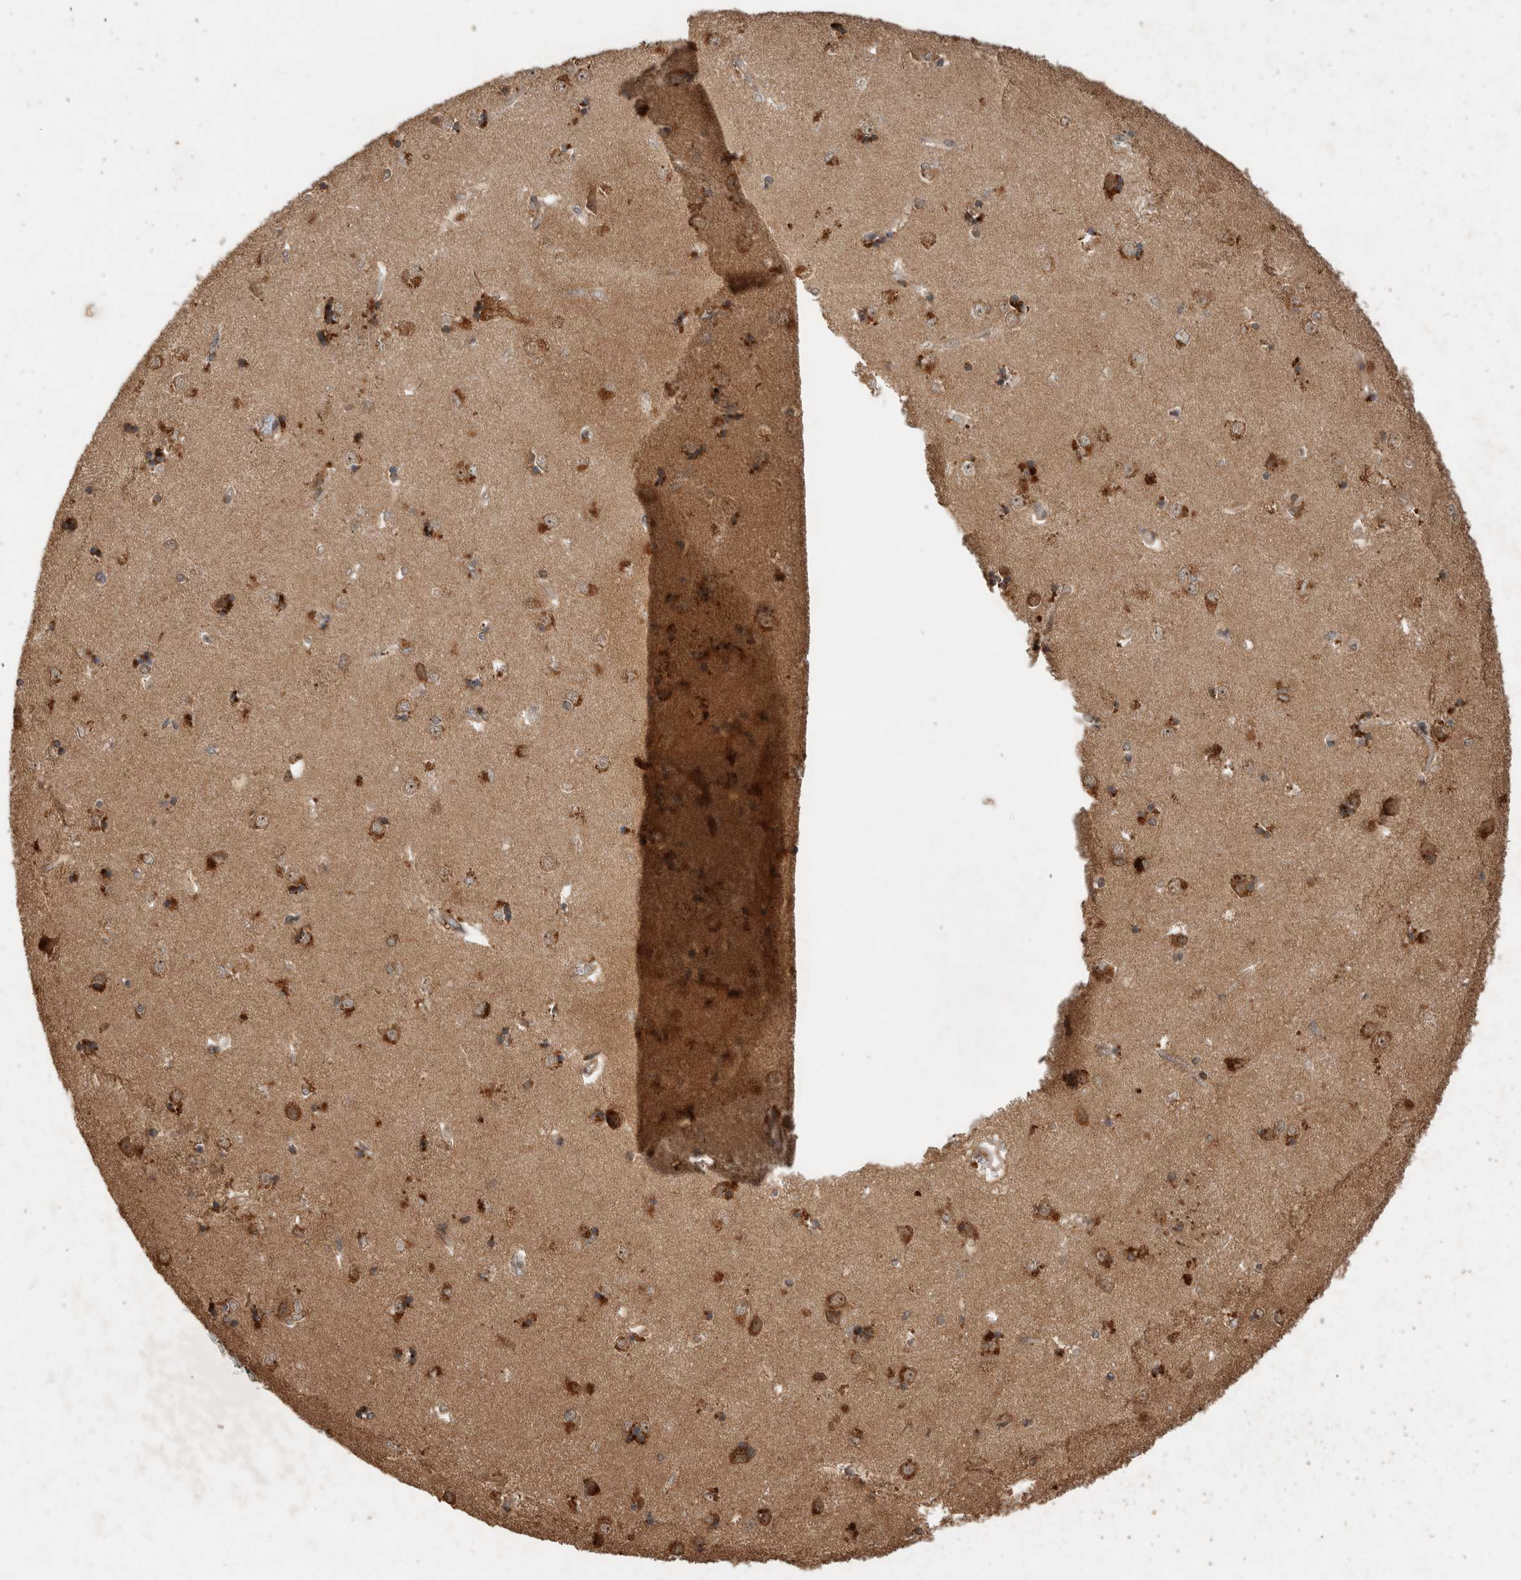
{"staining": {"intensity": "strong", "quantity": "25%-75%", "location": "cytoplasmic/membranous"}, "tissue": "caudate", "cell_type": "Glial cells", "image_type": "normal", "snomed": [{"axis": "morphology", "description": "Normal tissue, NOS"}, {"axis": "topography", "description": "Lateral ventricle wall"}], "caption": "A high-resolution micrograph shows immunohistochemistry (IHC) staining of normal caudate, which demonstrates strong cytoplasmic/membranous expression in approximately 25%-75% of glial cells.", "gene": "PITPNC1", "patient": {"sex": "male", "age": 45}}